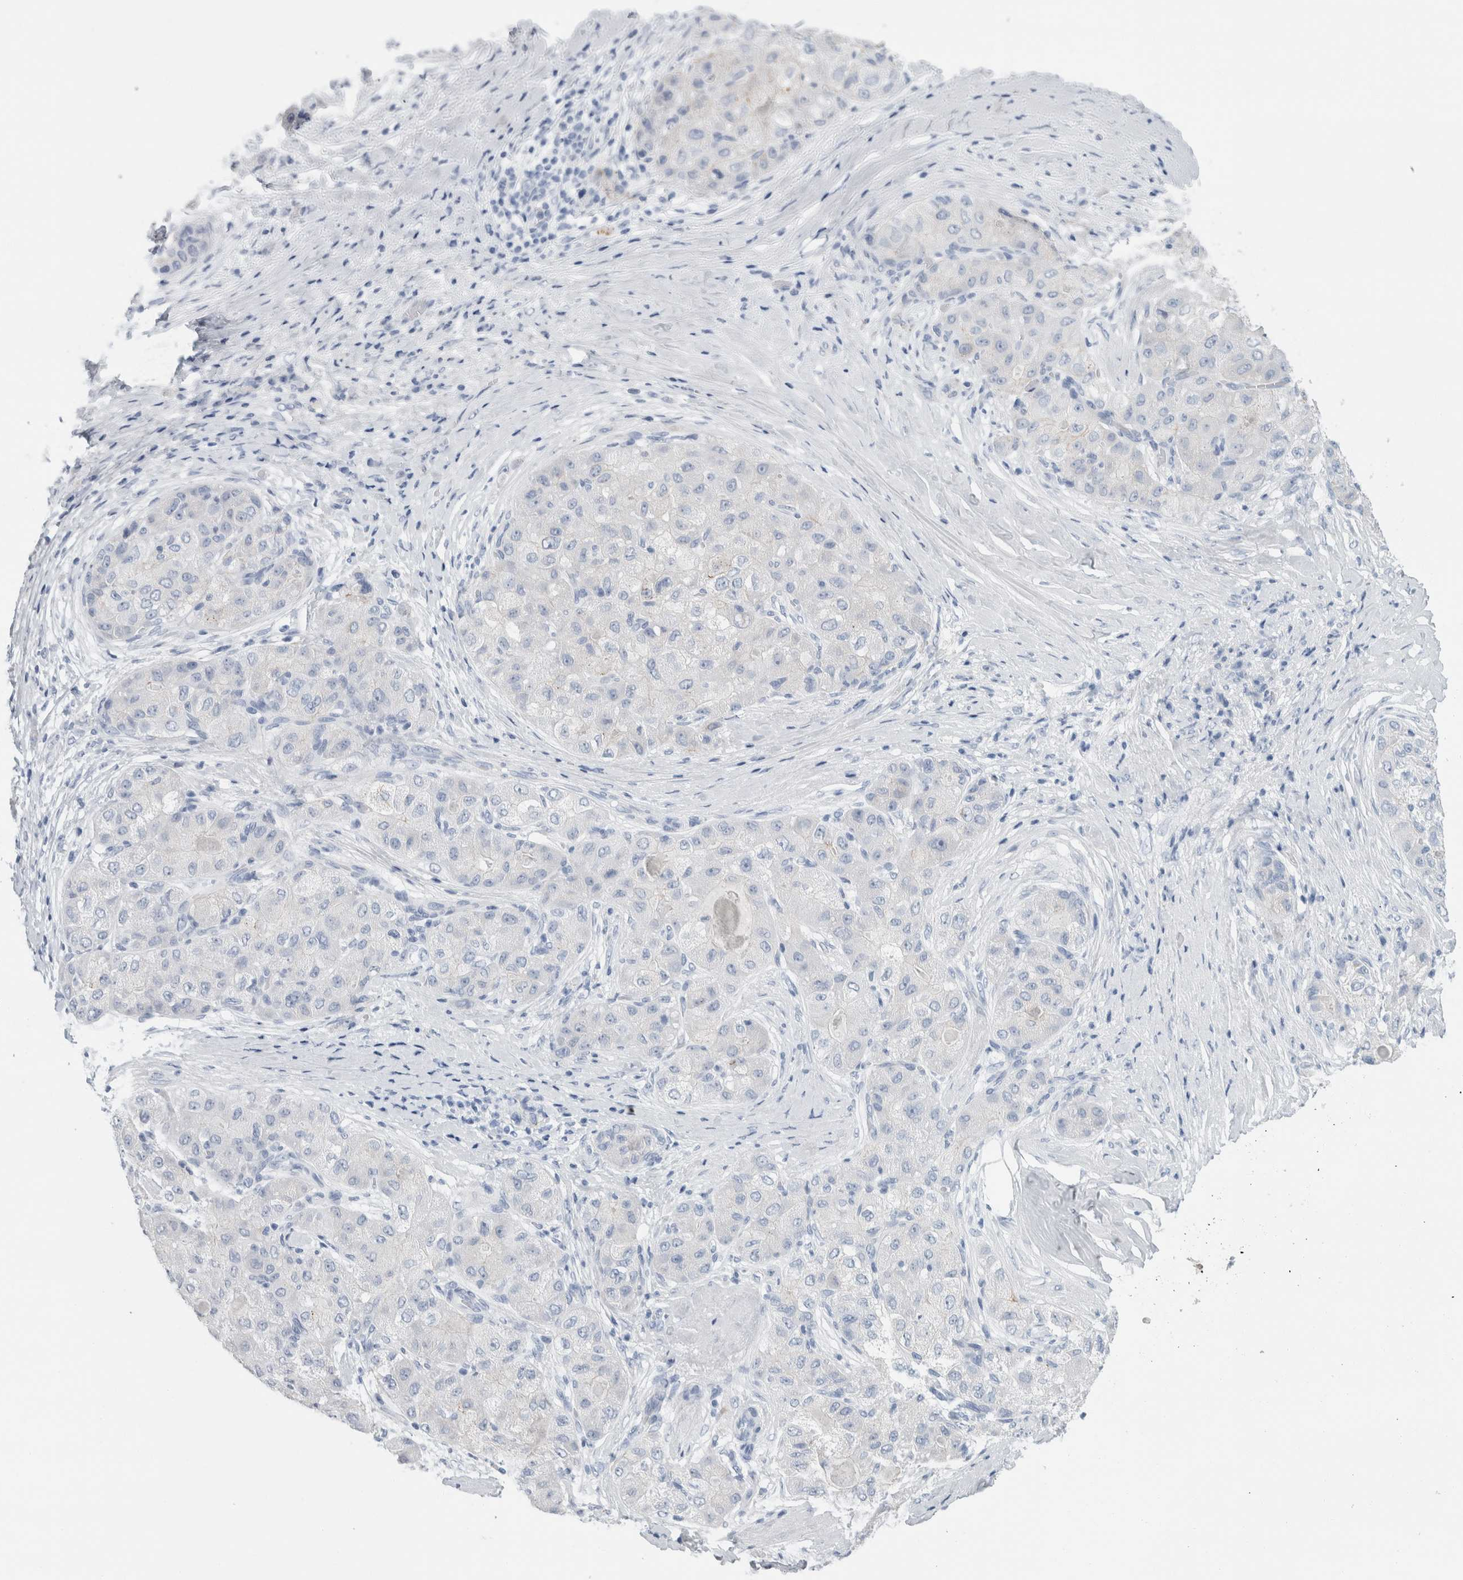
{"staining": {"intensity": "negative", "quantity": "none", "location": "none"}, "tissue": "liver cancer", "cell_type": "Tumor cells", "image_type": "cancer", "snomed": [{"axis": "morphology", "description": "Carcinoma, Hepatocellular, NOS"}, {"axis": "topography", "description": "Liver"}], "caption": "Immunohistochemical staining of hepatocellular carcinoma (liver) reveals no significant positivity in tumor cells. (Stains: DAB (3,3'-diaminobenzidine) immunohistochemistry with hematoxylin counter stain, Microscopy: brightfield microscopy at high magnification).", "gene": "RPH3AL", "patient": {"sex": "male", "age": 80}}